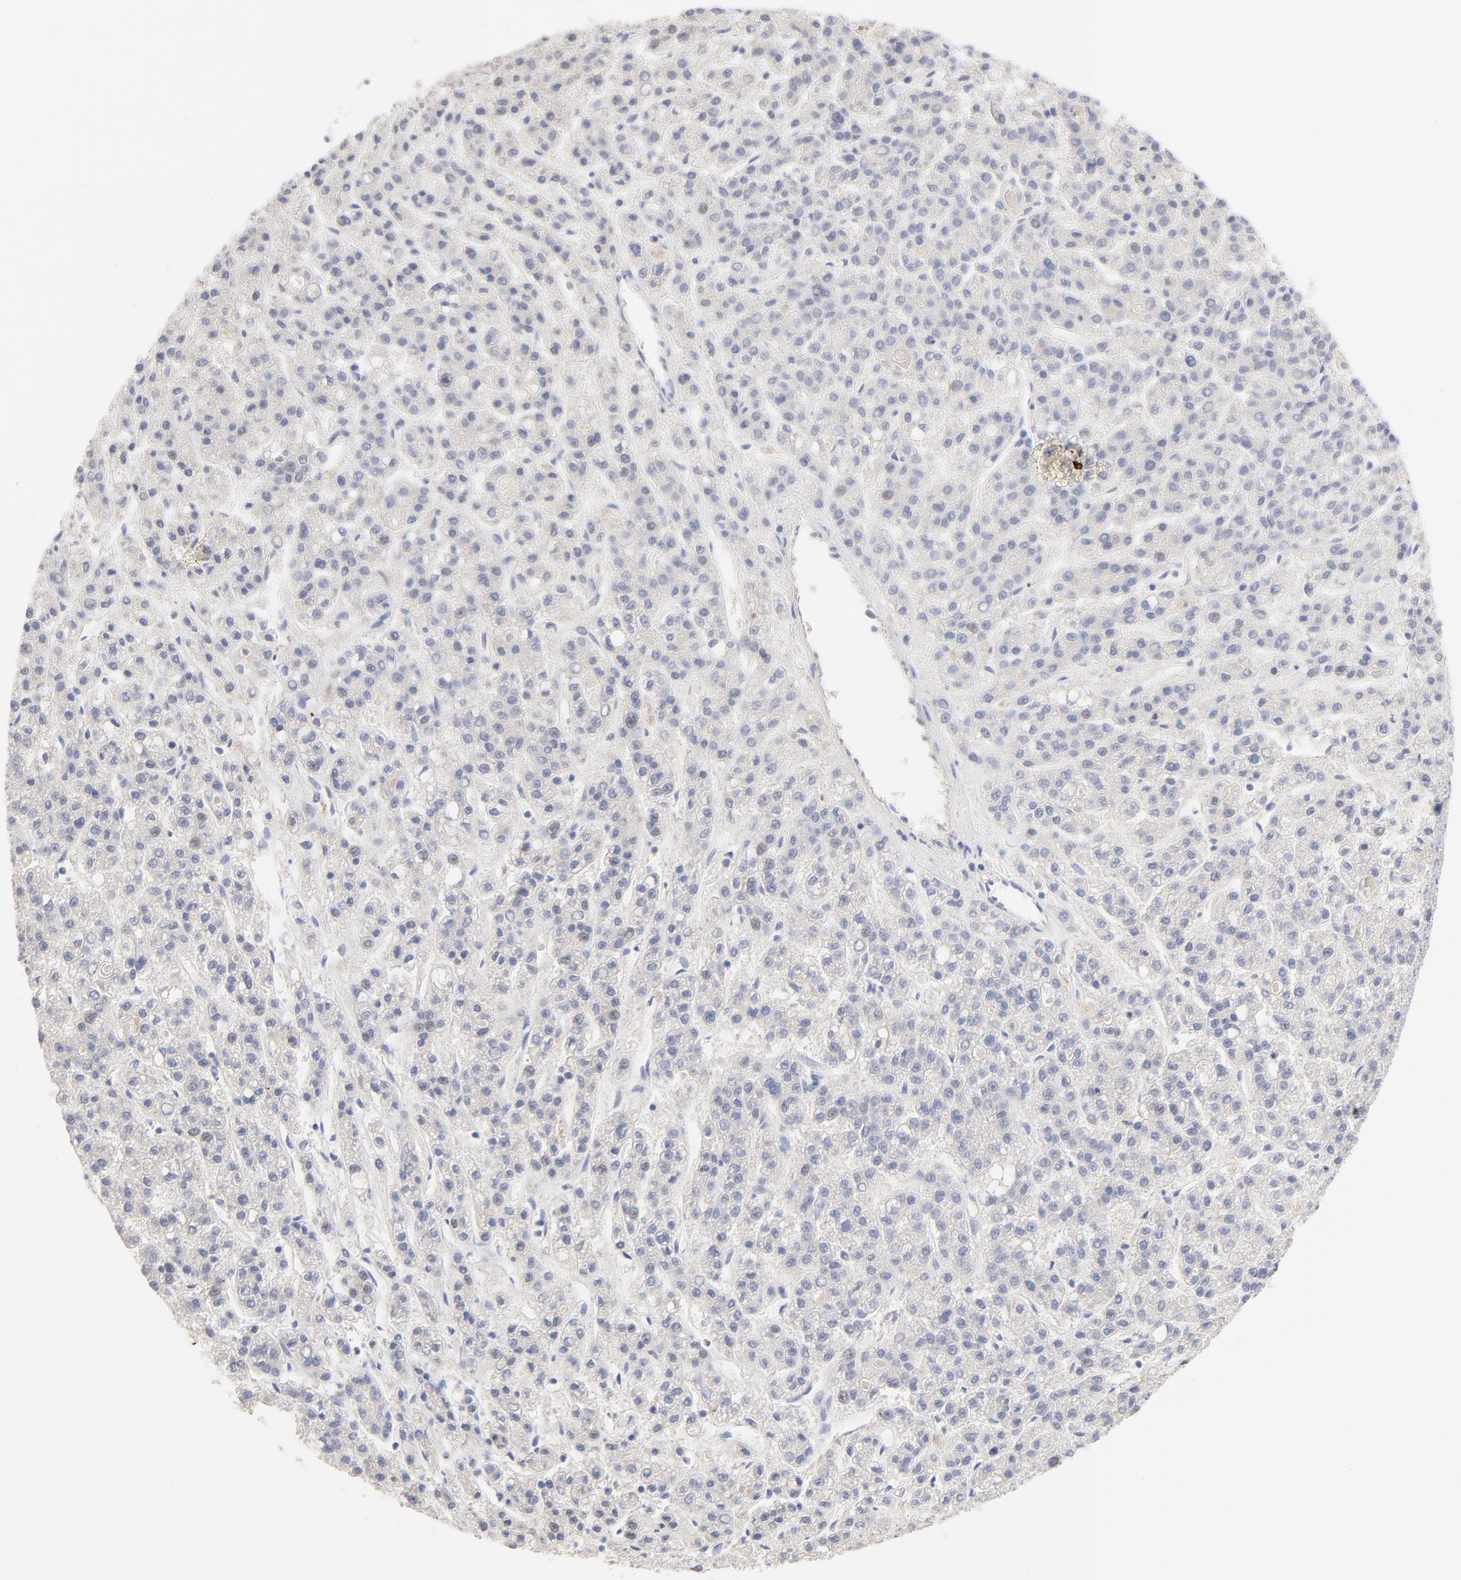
{"staining": {"intensity": "negative", "quantity": "none", "location": "none"}, "tissue": "liver cancer", "cell_type": "Tumor cells", "image_type": "cancer", "snomed": [{"axis": "morphology", "description": "Carcinoma, Hepatocellular, NOS"}, {"axis": "topography", "description": "Liver"}], "caption": "Micrograph shows no protein staining in tumor cells of liver cancer tissue.", "gene": "FBXO10", "patient": {"sex": "male", "age": 70}}